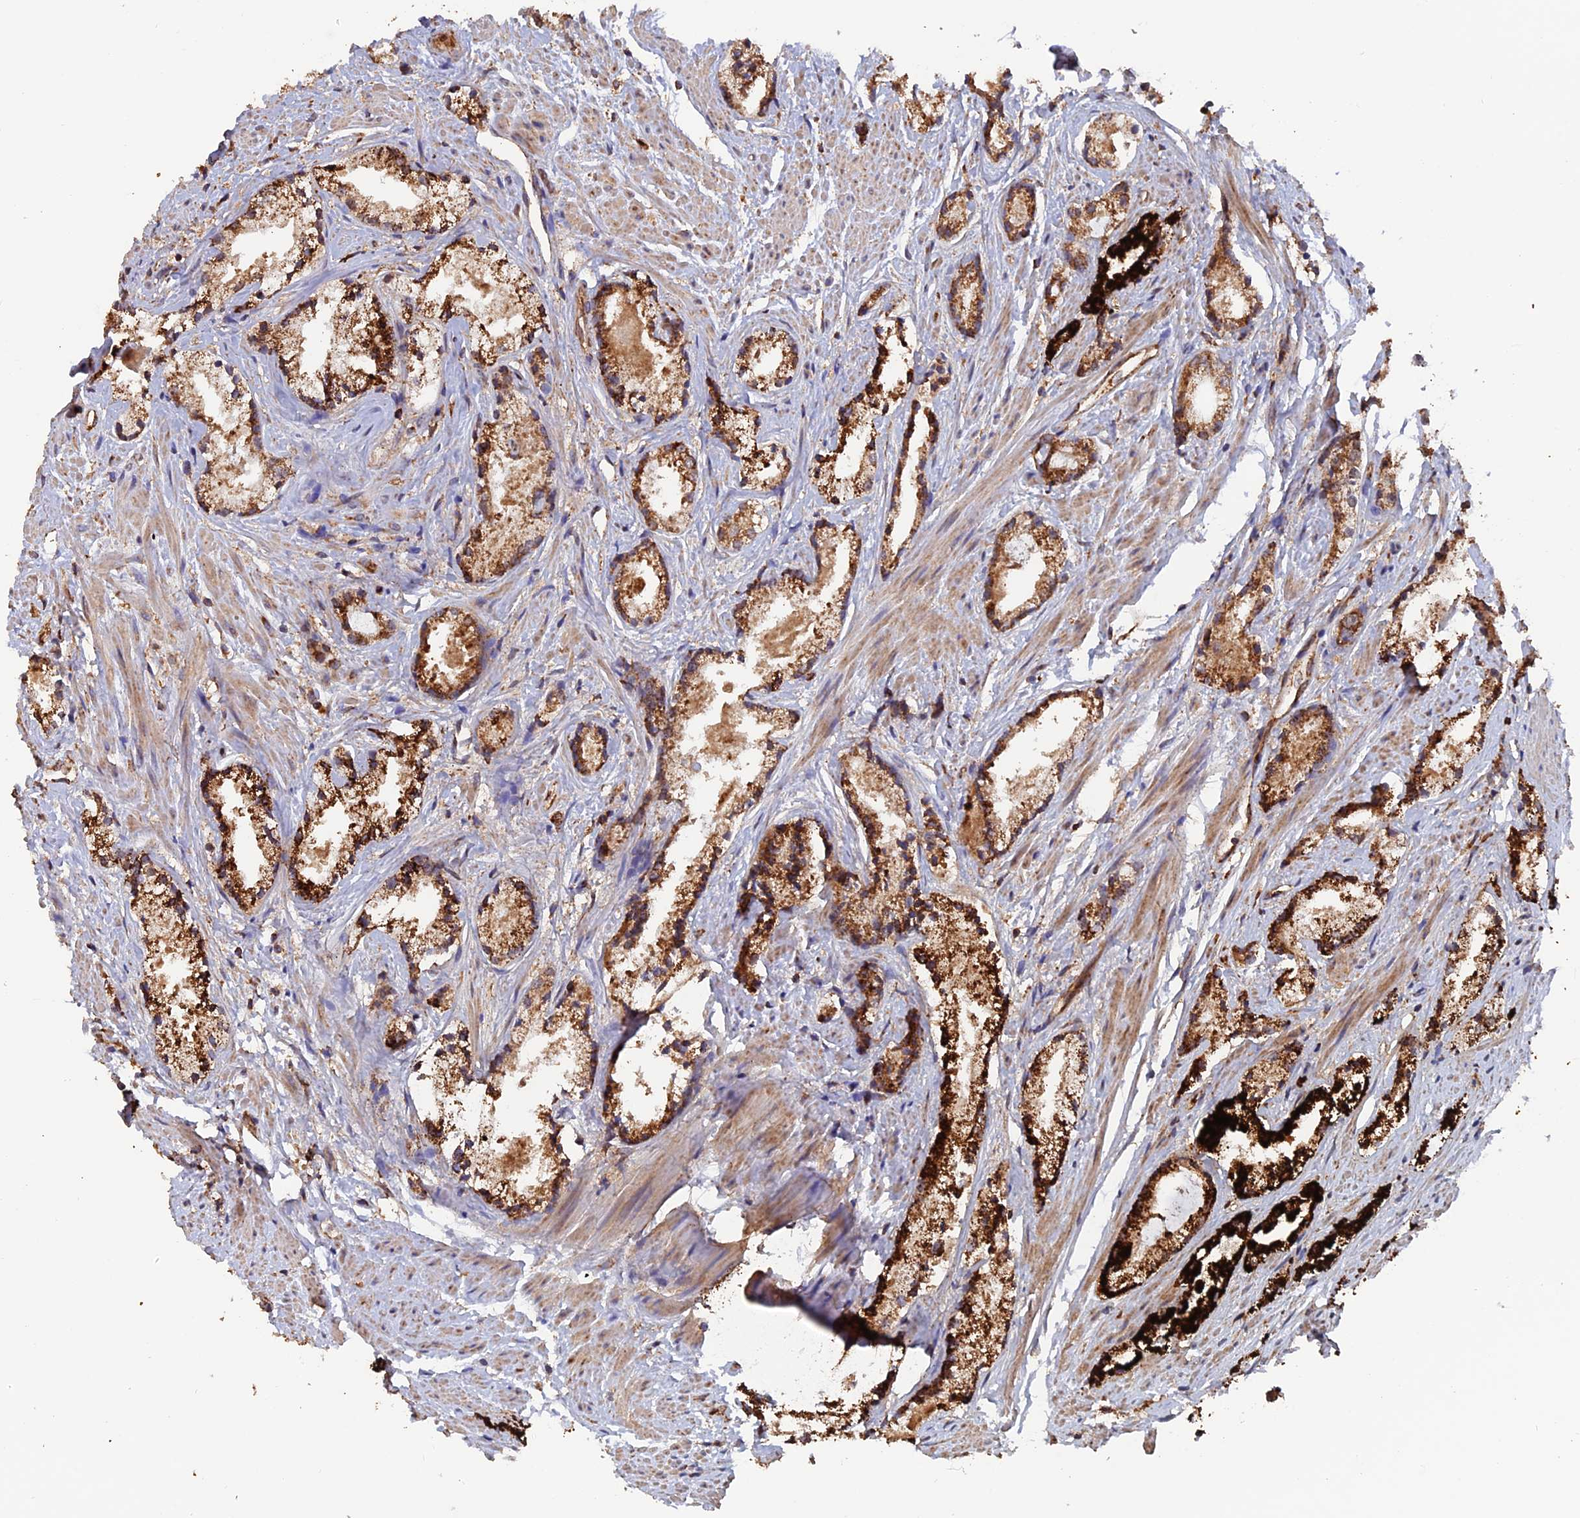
{"staining": {"intensity": "strong", "quantity": ">75%", "location": "cytoplasmic/membranous"}, "tissue": "prostate cancer", "cell_type": "Tumor cells", "image_type": "cancer", "snomed": [{"axis": "morphology", "description": "Adenocarcinoma, High grade"}, {"axis": "topography", "description": "Prostate"}], "caption": "Prostate adenocarcinoma (high-grade) stained with a protein marker shows strong staining in tumor cells.", "gene": "DTYMK", "patient": {"sex": "male", "age": 66}}